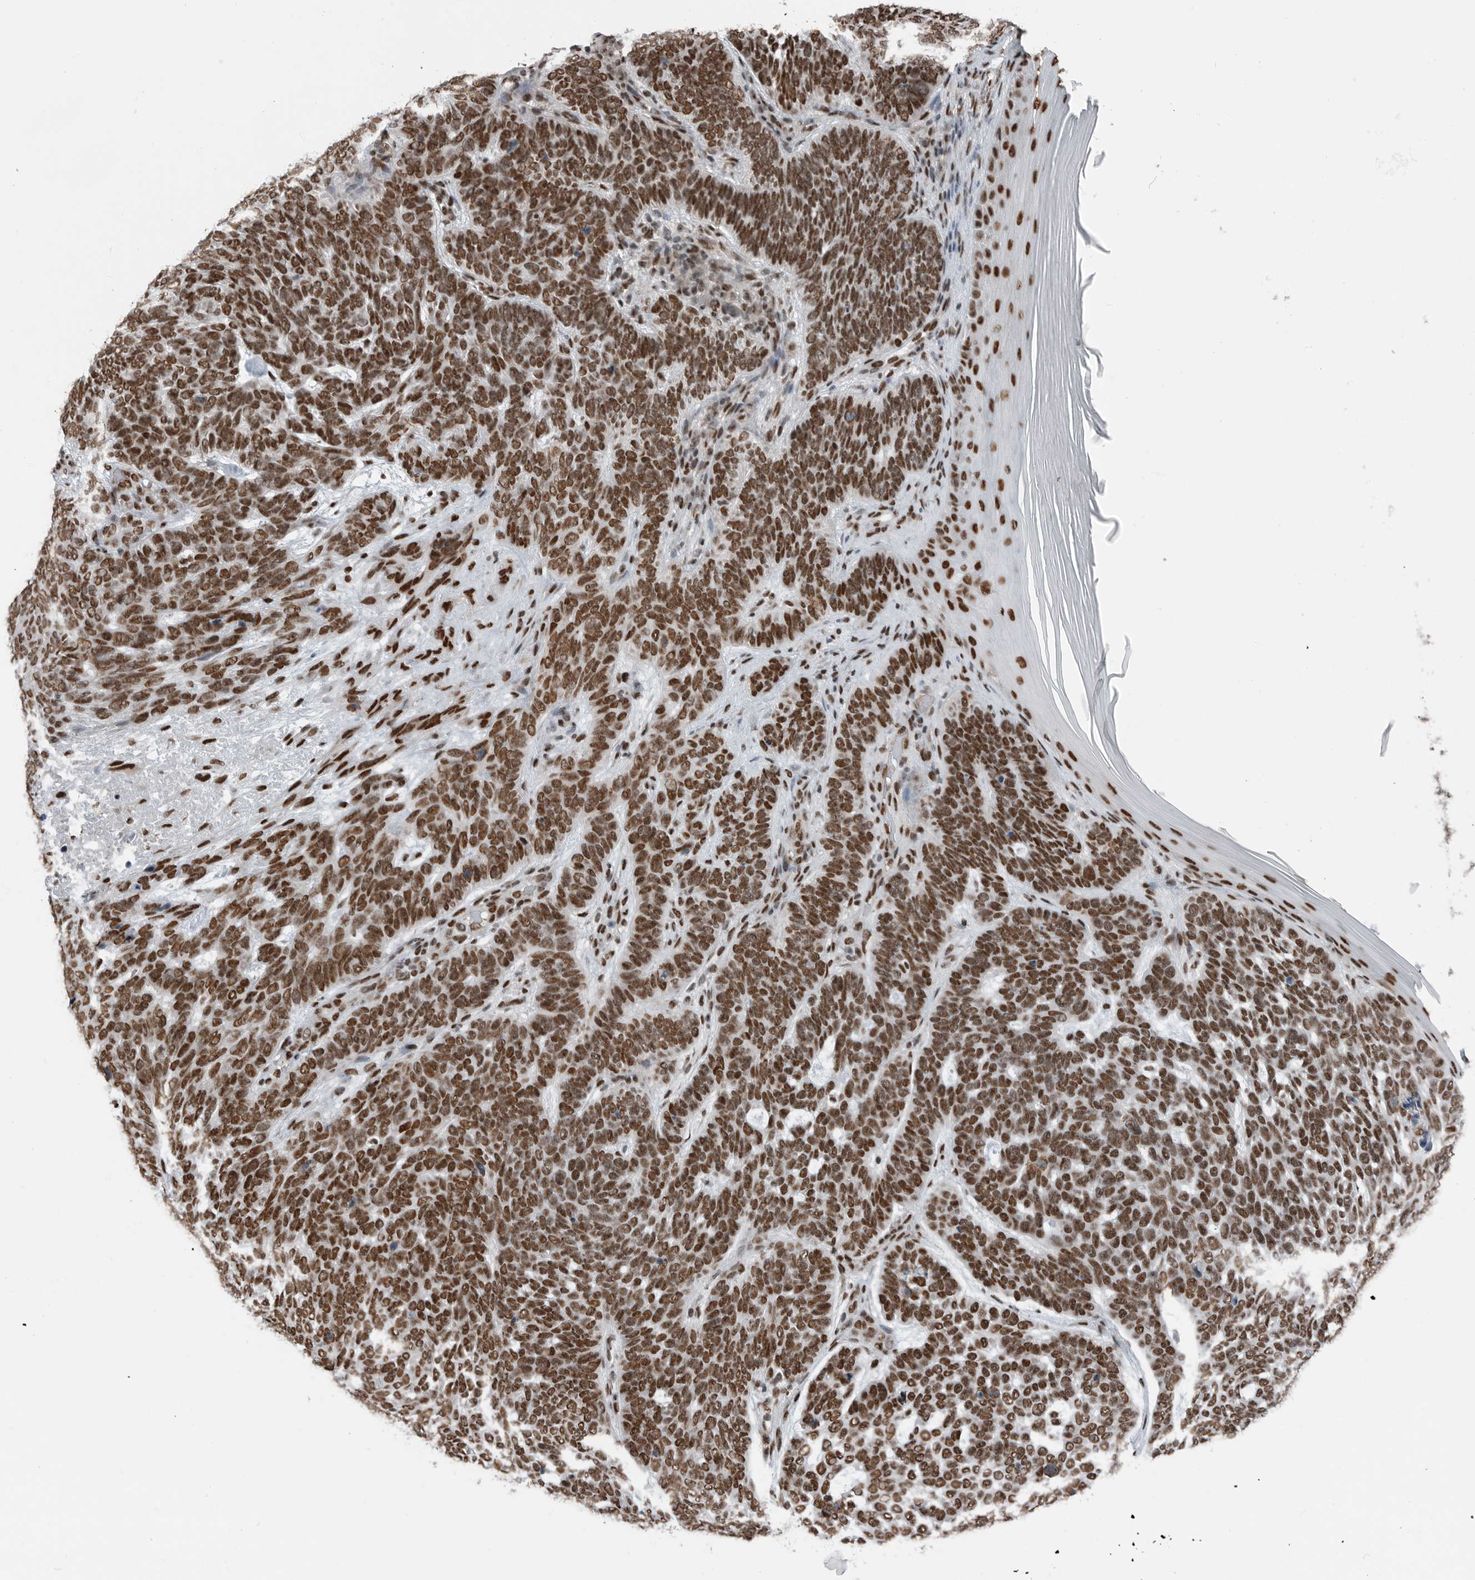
{"staining": {"intensity": "strong", "quantity": ">75%", "location": "nuclear"}, "tissue": "skin cancer", "cell_type": "Tumor cells", "image_type": "cancer", "snomed": [{"axis": "morphology", "description": "Basal cell carcinoma"}, {"axis": "topography", "description": "Skin"}], "caption": "Protein expression analysis of human basal cell carcinoma (skin) reveals strong nuclear expression in about >75% of tumor cells. (IHC, brightfield microscopy, high magnification).", "gene": "BLZF1", "patient": {"sex": "female", "age": 85}}